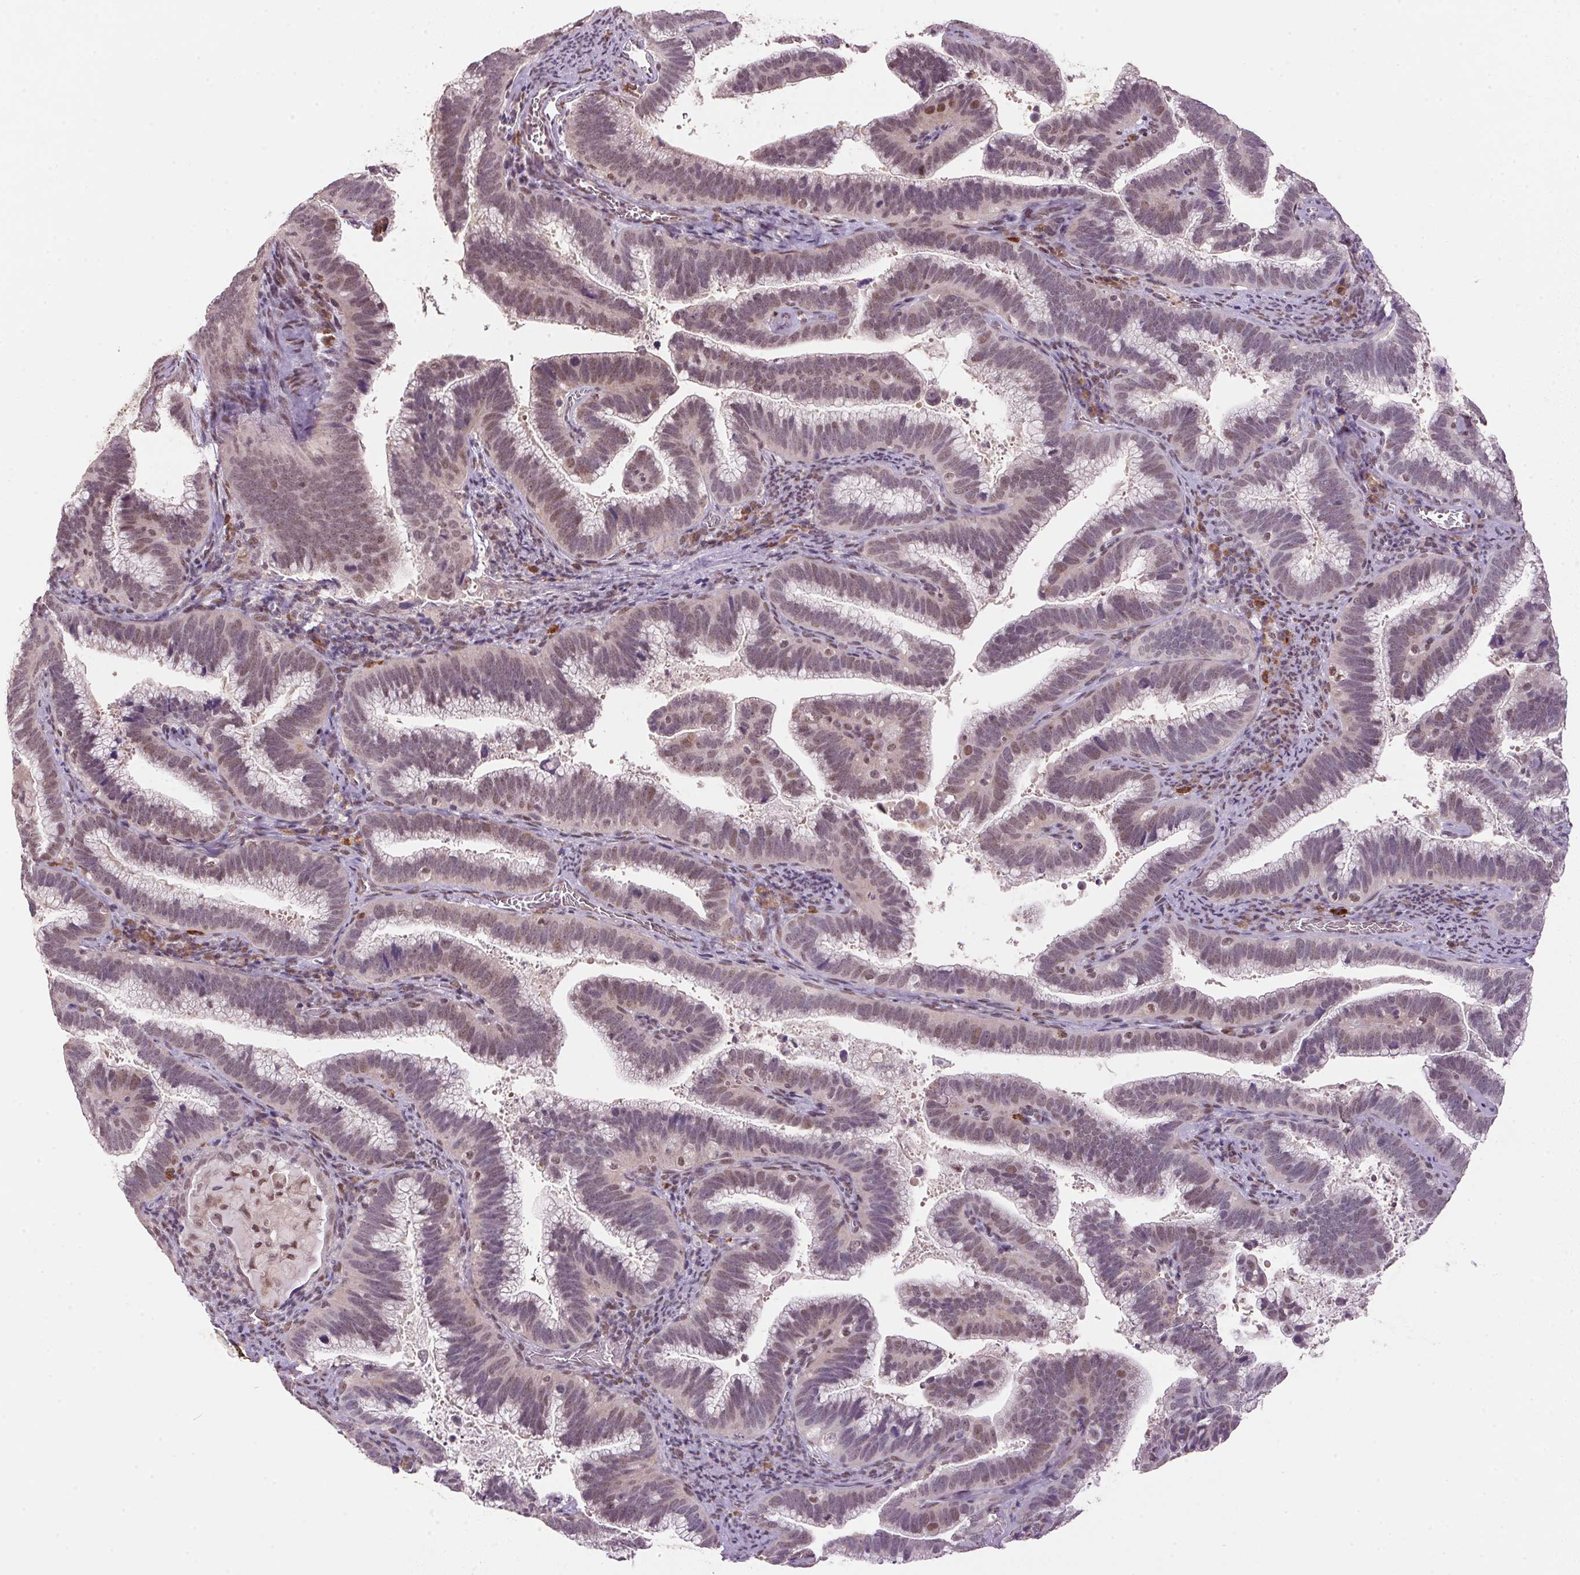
{"staining": {"intensity": "moderate", "quantity": ">75%", "location": "nuclear"}, "tissue": "cervical cancer", "cell_type": "Tumor cells", "image_type": "cancer", "snomed": [{"axis": "morphology", "description": "Adenocarcinoma, NOS"}, {"axis": "topography", "description": "Cervix"}], "caption": "Protein positivity by IHC demonstrates moderate nuclear expression in about >75% of tumor cells in cervical cancer.", "gene": "ZBTB4", "patient": {"sex": "female", "age": 61}}